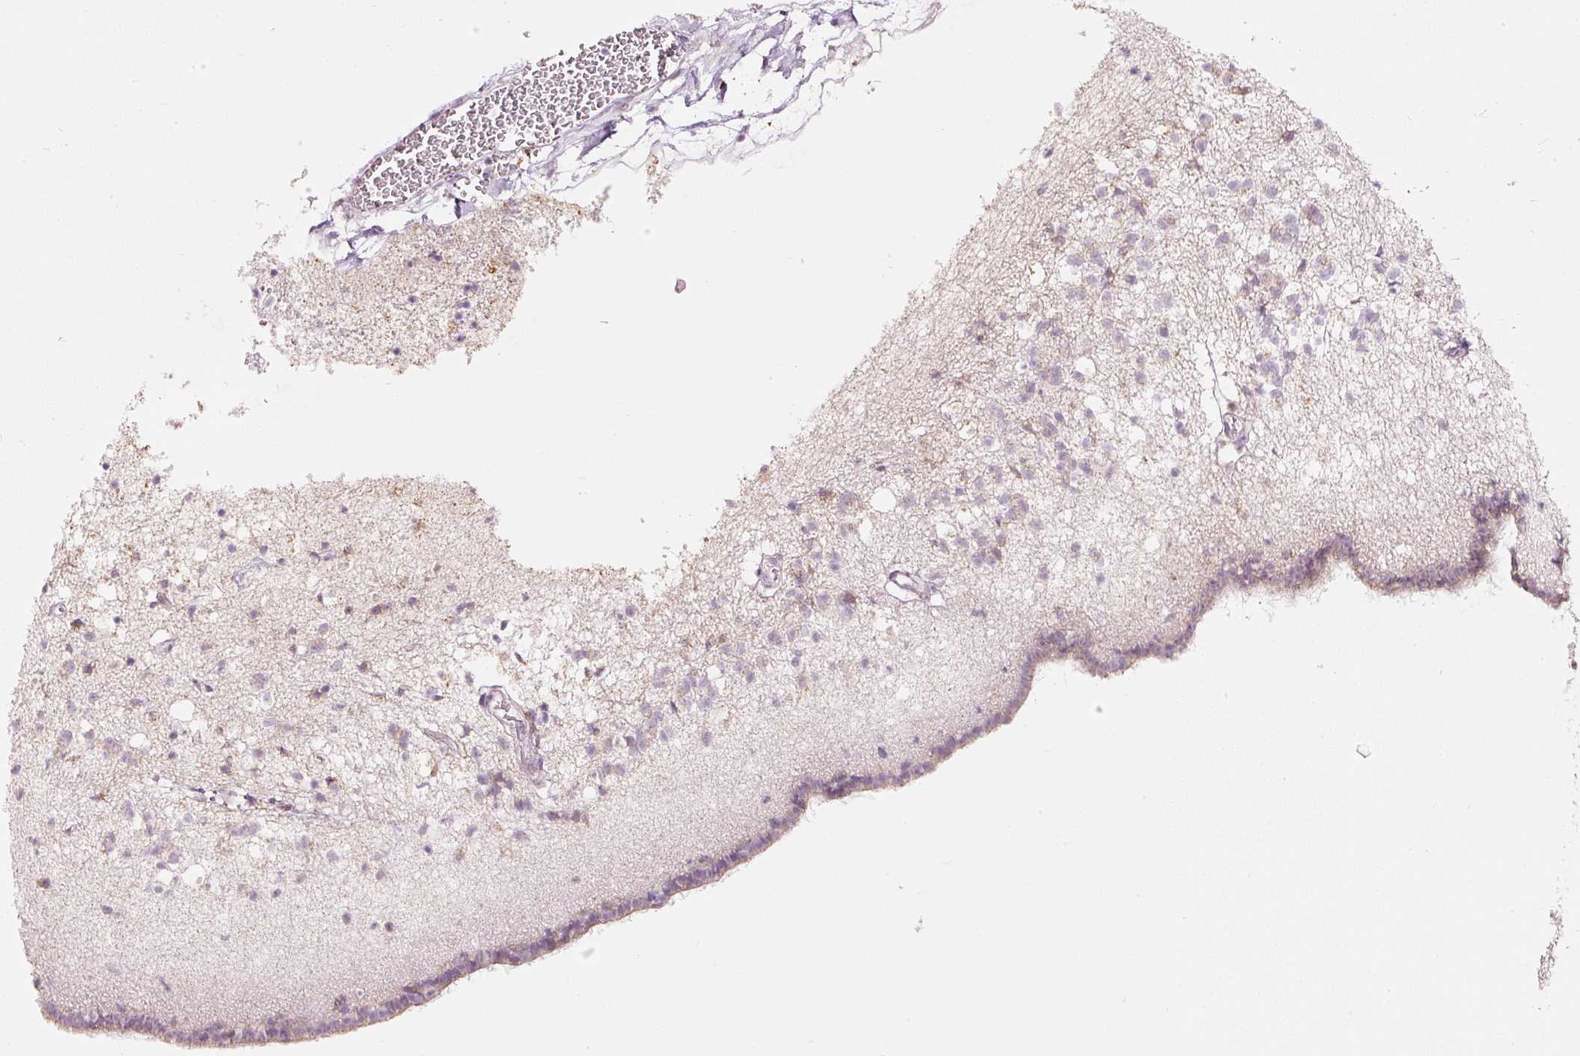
{"staining": {"intensity": "weak", "quantity": "<25%", "location": "cytoplasmic/membranous"}, "tissue": "caudate", "cell_type": "Glial cells", "image_type": "normal", "snomed": [{"axis": "morphology", "description": "Normal tissue, NOS"}, {"axis": "topography", "description": "Lateral ventricle wall"}], "caption": "IHC of normal caudate demonstrates no staining in glial cells.", "gene": "RNF39", "patient": {"sex": "male", "age": 58}}